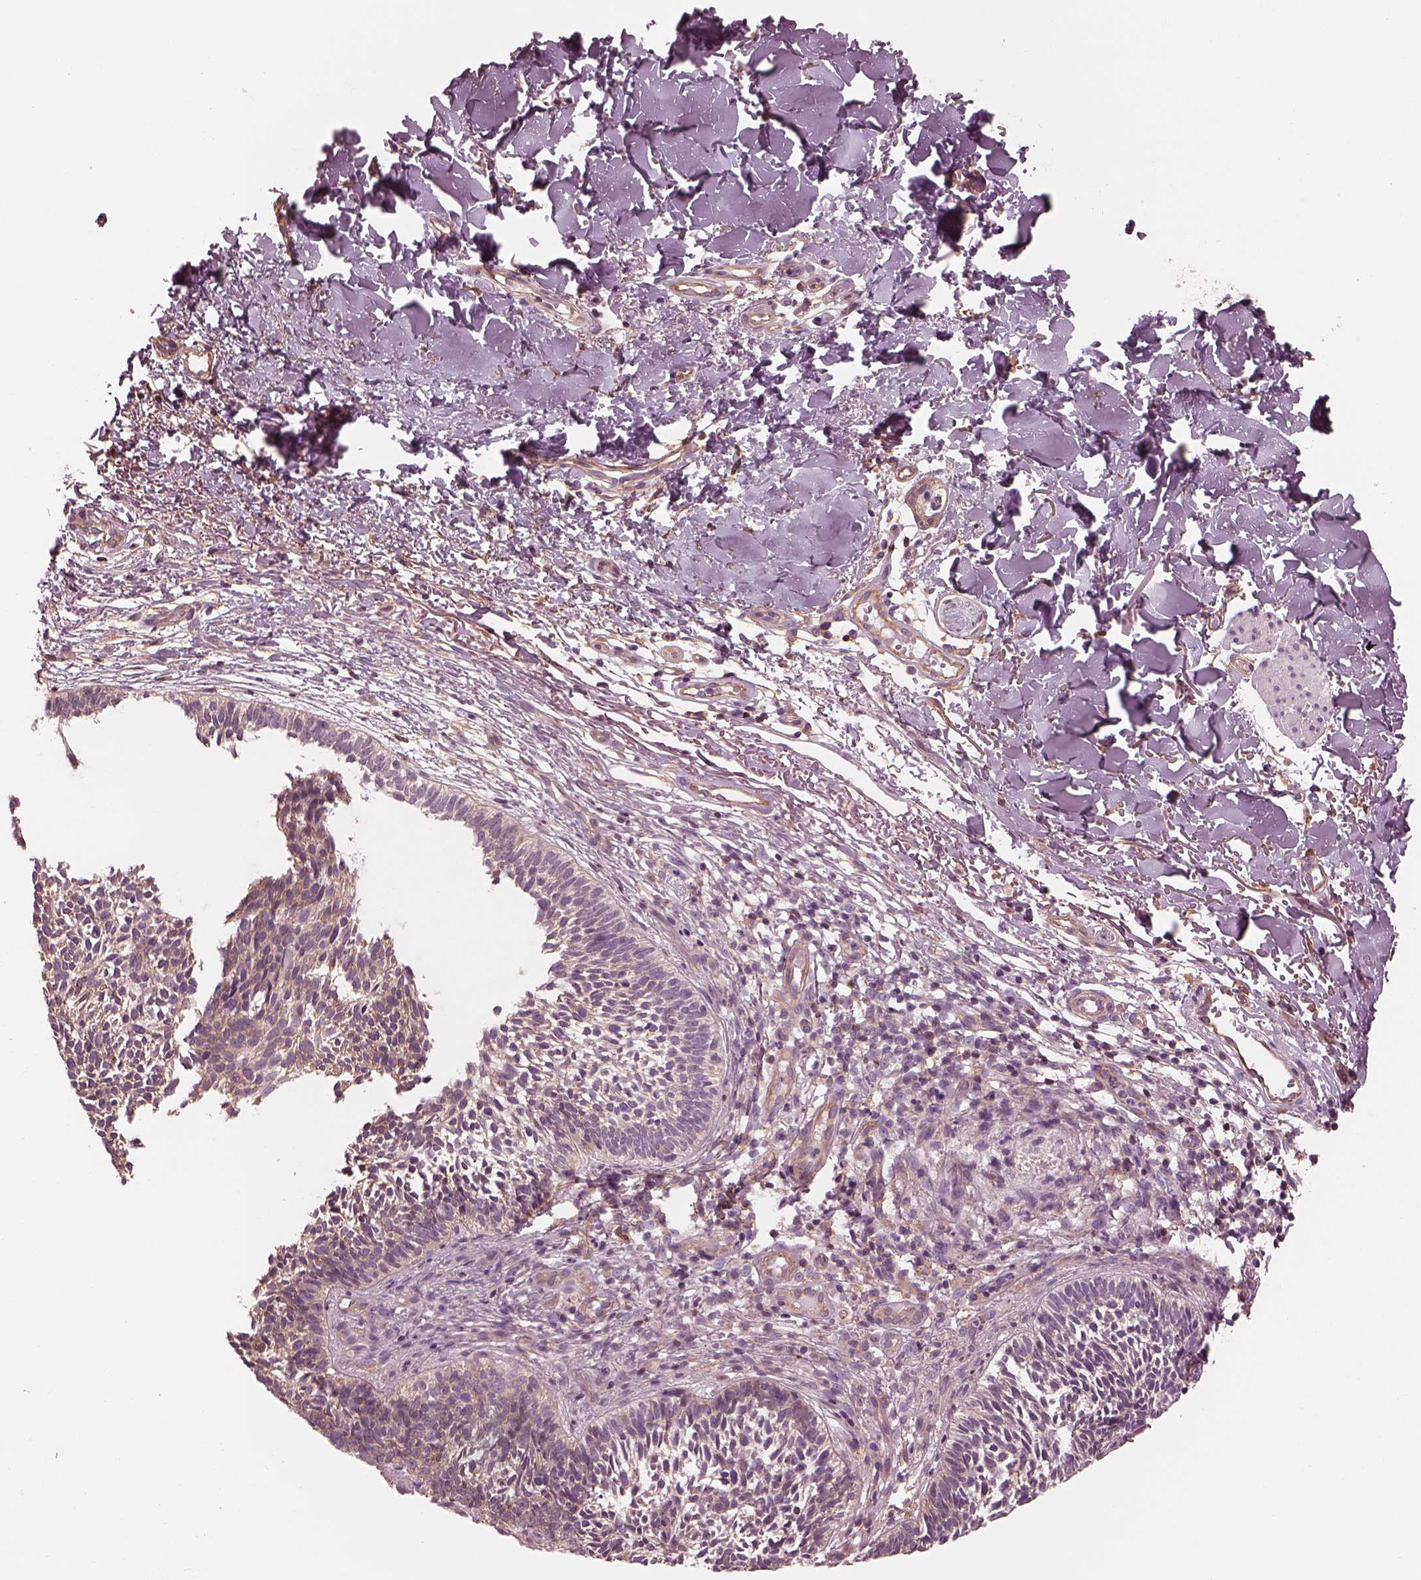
{"staining": {"intensity": "negative", "quantity": "none", "location": "none"}, "tissue": "skin cancer", "cell_type": "Tumor cells", "image_type": "cancer", "snomed": [{"axis": "morphology", "description": "Basal cell carcinoma"}, {"axis": "topography", "description": "Skin"}], "caption": "Immunohistochemistry micrograph of human skin cancer stained for a protein (brown), which shows no expression in tumor cells. (Stains: DAB immunohistochemistry with hematoxylin counter stain, Microscopy: brightfield microscopy at high magnification).", "gene": "ELAPOR1", "patient": {"sex": "male", "age": 78}}